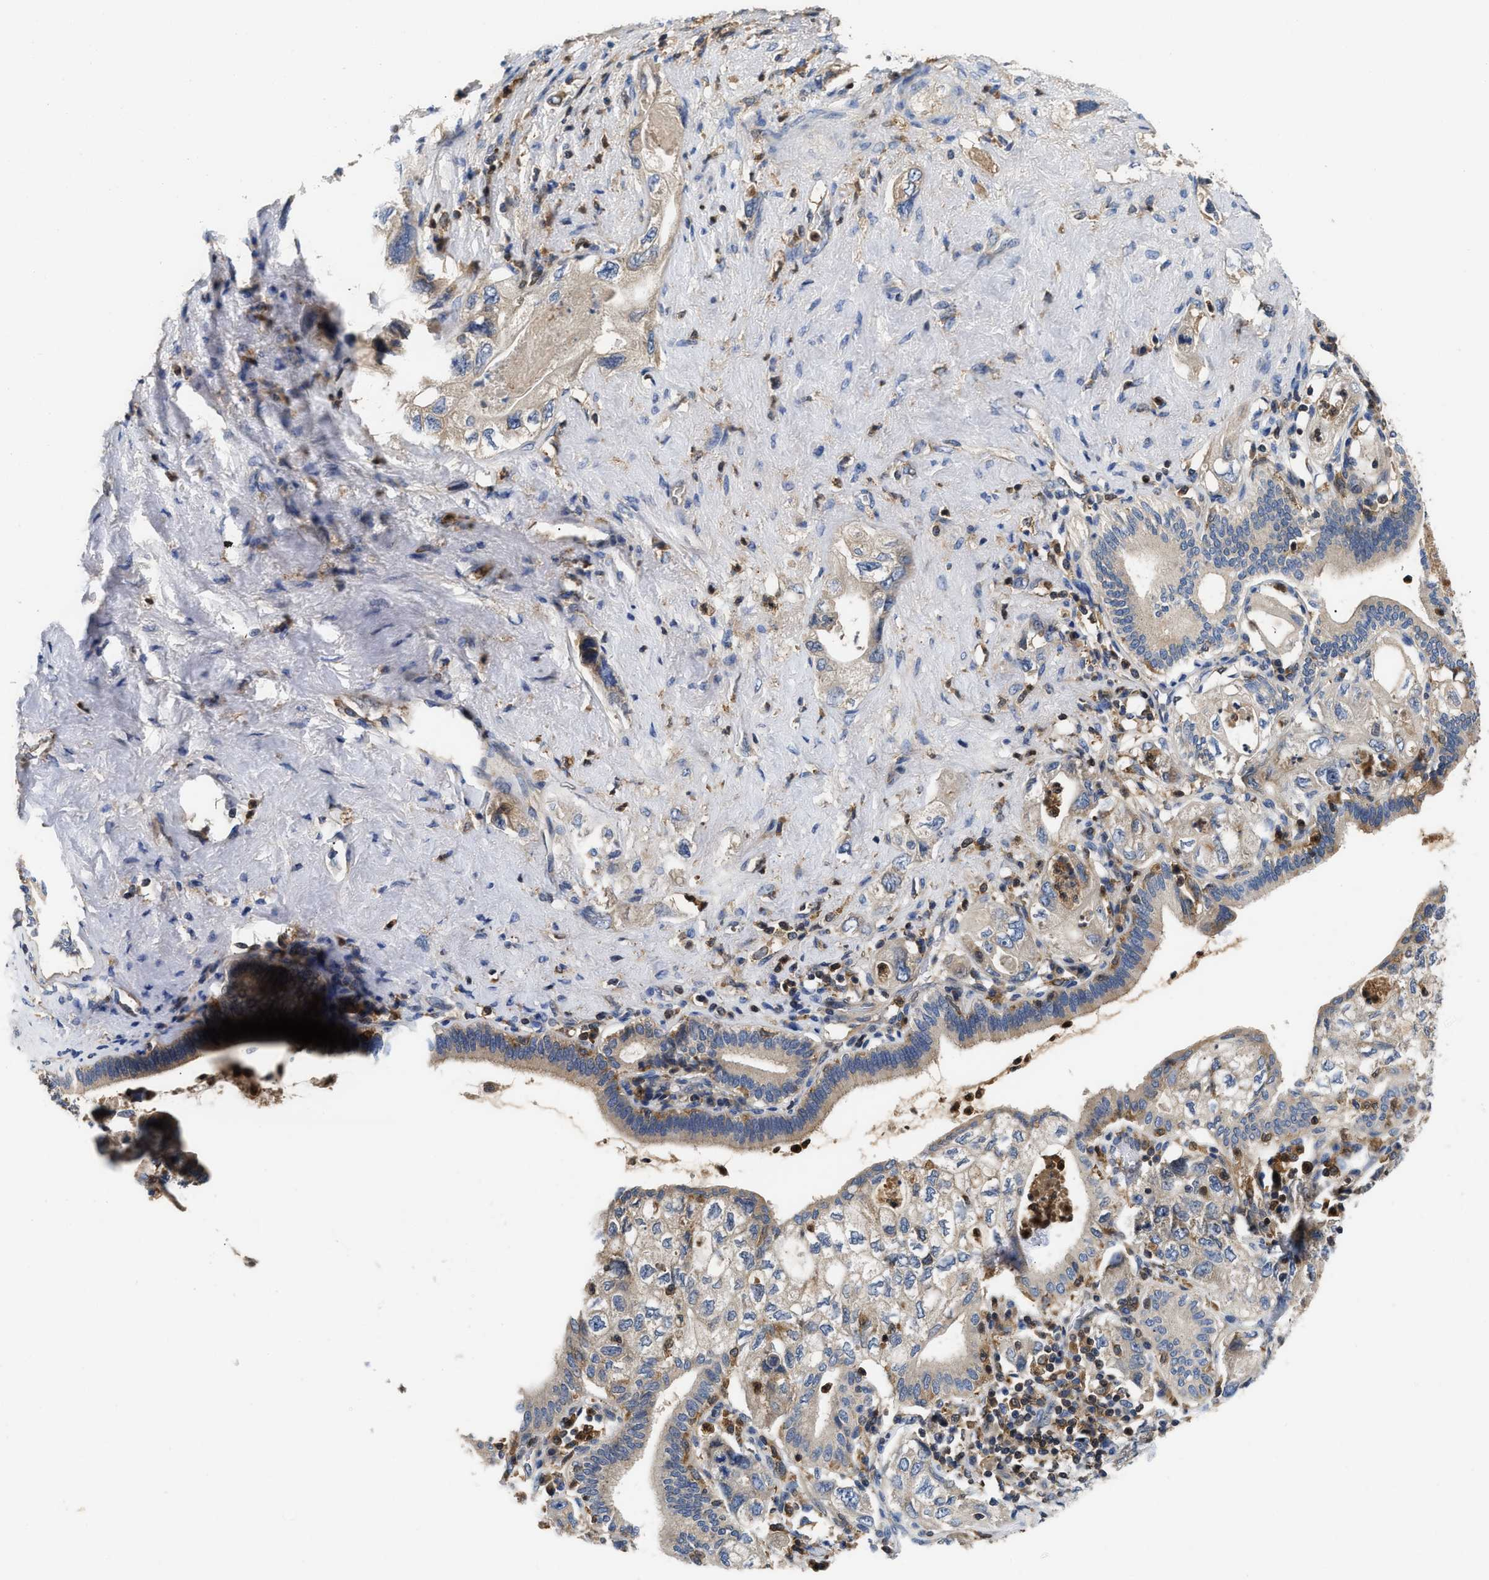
{"staining": {"intensity": "weak", "quantity": "25%-75%", "location": "cytoplasmic/membranous"}, "tissue": "pancreatic cancer", "cell_type": "Tumor cells", "image_type": "cancer", "snomed": [{"axis": "morphology", "description": "Adenocarcinoma, NOS"}, {"axis": "topography", "description": "Pancreas"}], "caption": "An immunohistochemistry (IHC) image of neoplastic tissue is shown. Protein staining in brown highlights weak cytoplasmic/membranous positivity in adenocarcinoma (pancreatic) within tumor cells.", "gene": "OSTF1", "patient": {"sex": "female", "age": 73}}